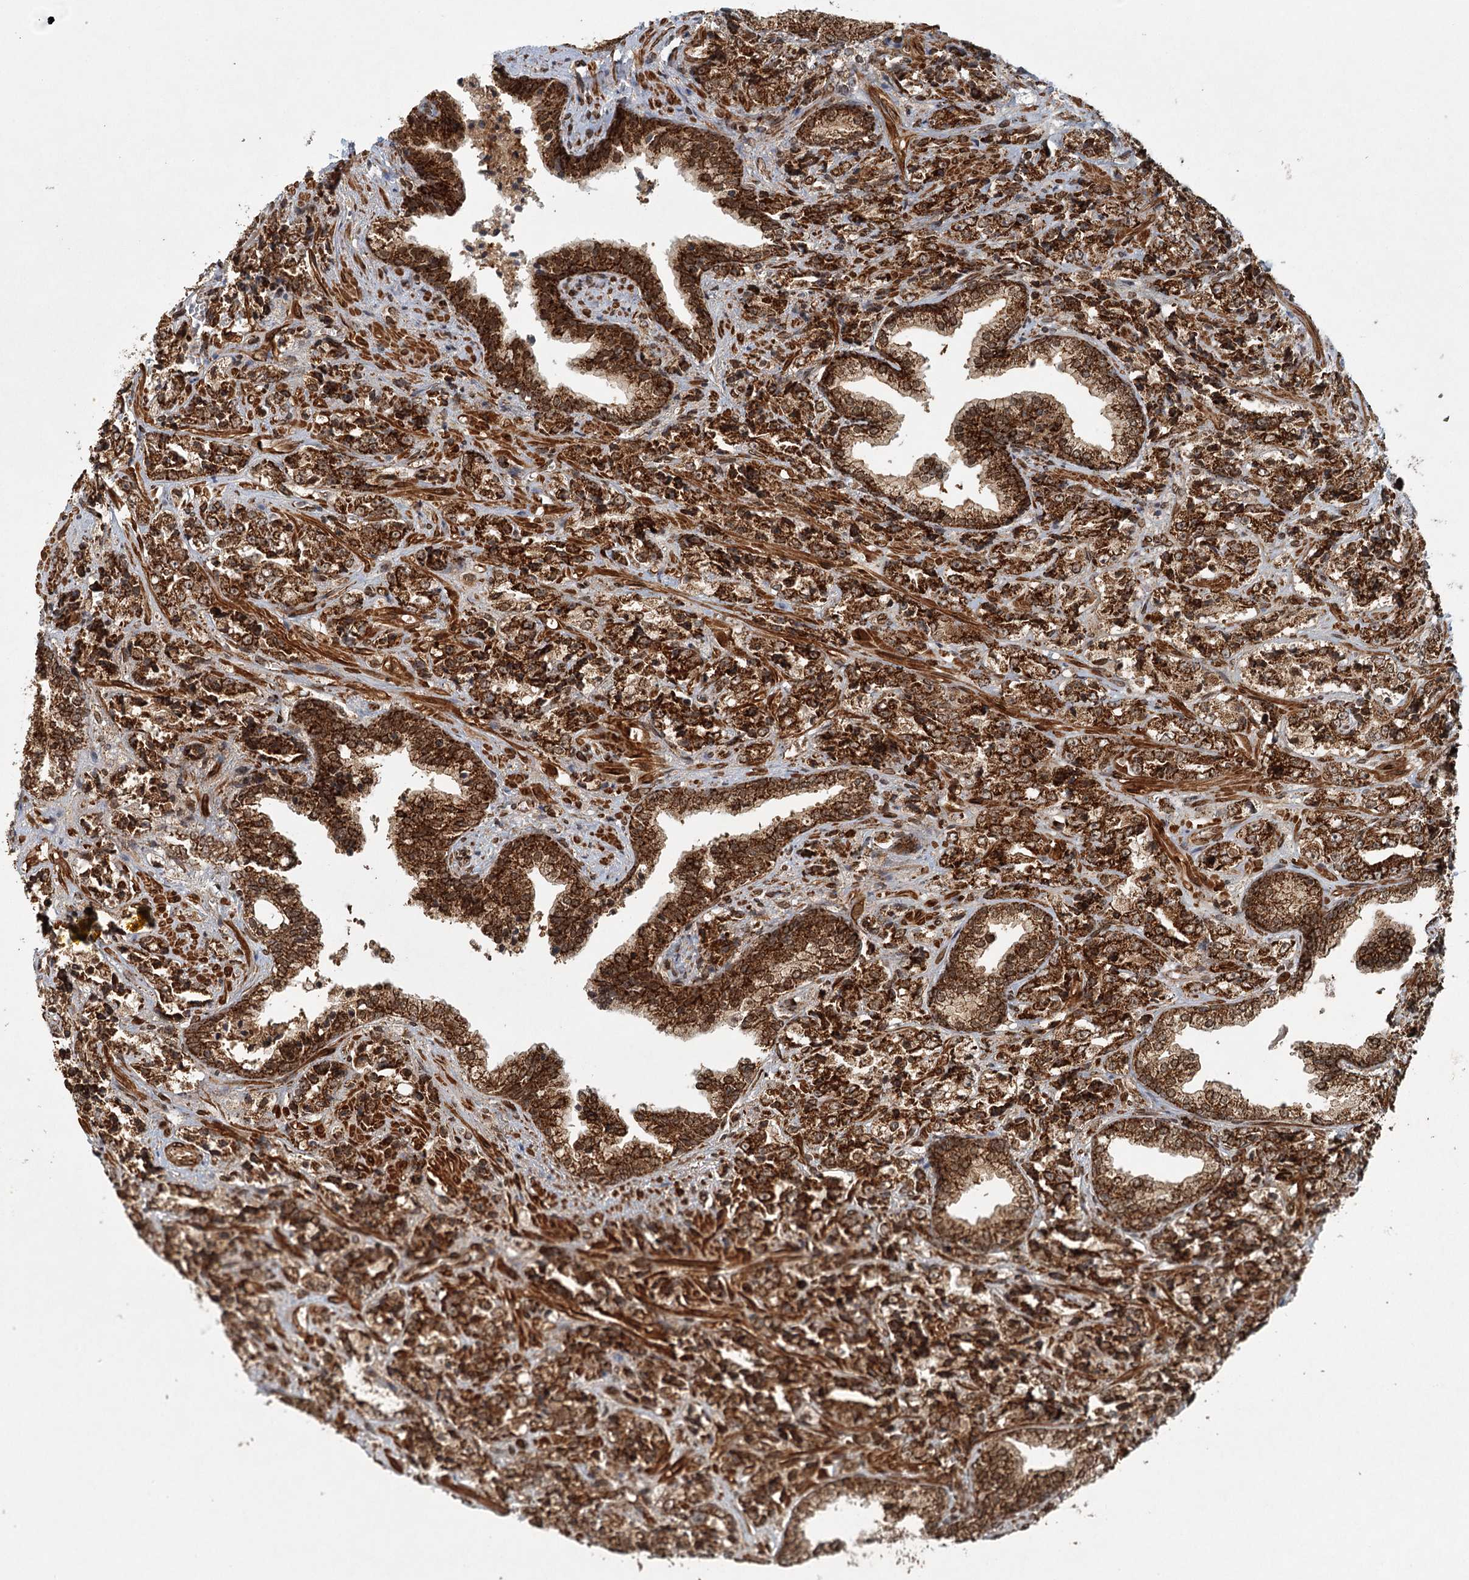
{"staining": {"intensity": "strong", "quantity": ">75%", "location": "cytoplasmic/membranous"}, "tissue": "prostate cancer", "cell_type": "Tumor cells", "image_type": "cancer", "snomed": [{"axis": "morphology", "description": "Adenocarcinoma, High grade"}, {"axis": "topography", "description": "Prostate"}], "caption": "Immunohistochemistry histopathology image of neoplastic tissue: high-grade adenocarcinoma (prostate) stained using IHC reveals high levels of strong protein expression localized specifically in the cytoplasmic/membranous of tumor cells, appearing as a cytoplasmic/membranous brown color.", "gene": "BCKDHA", "patient": {"sex": "male", "age": 71}}